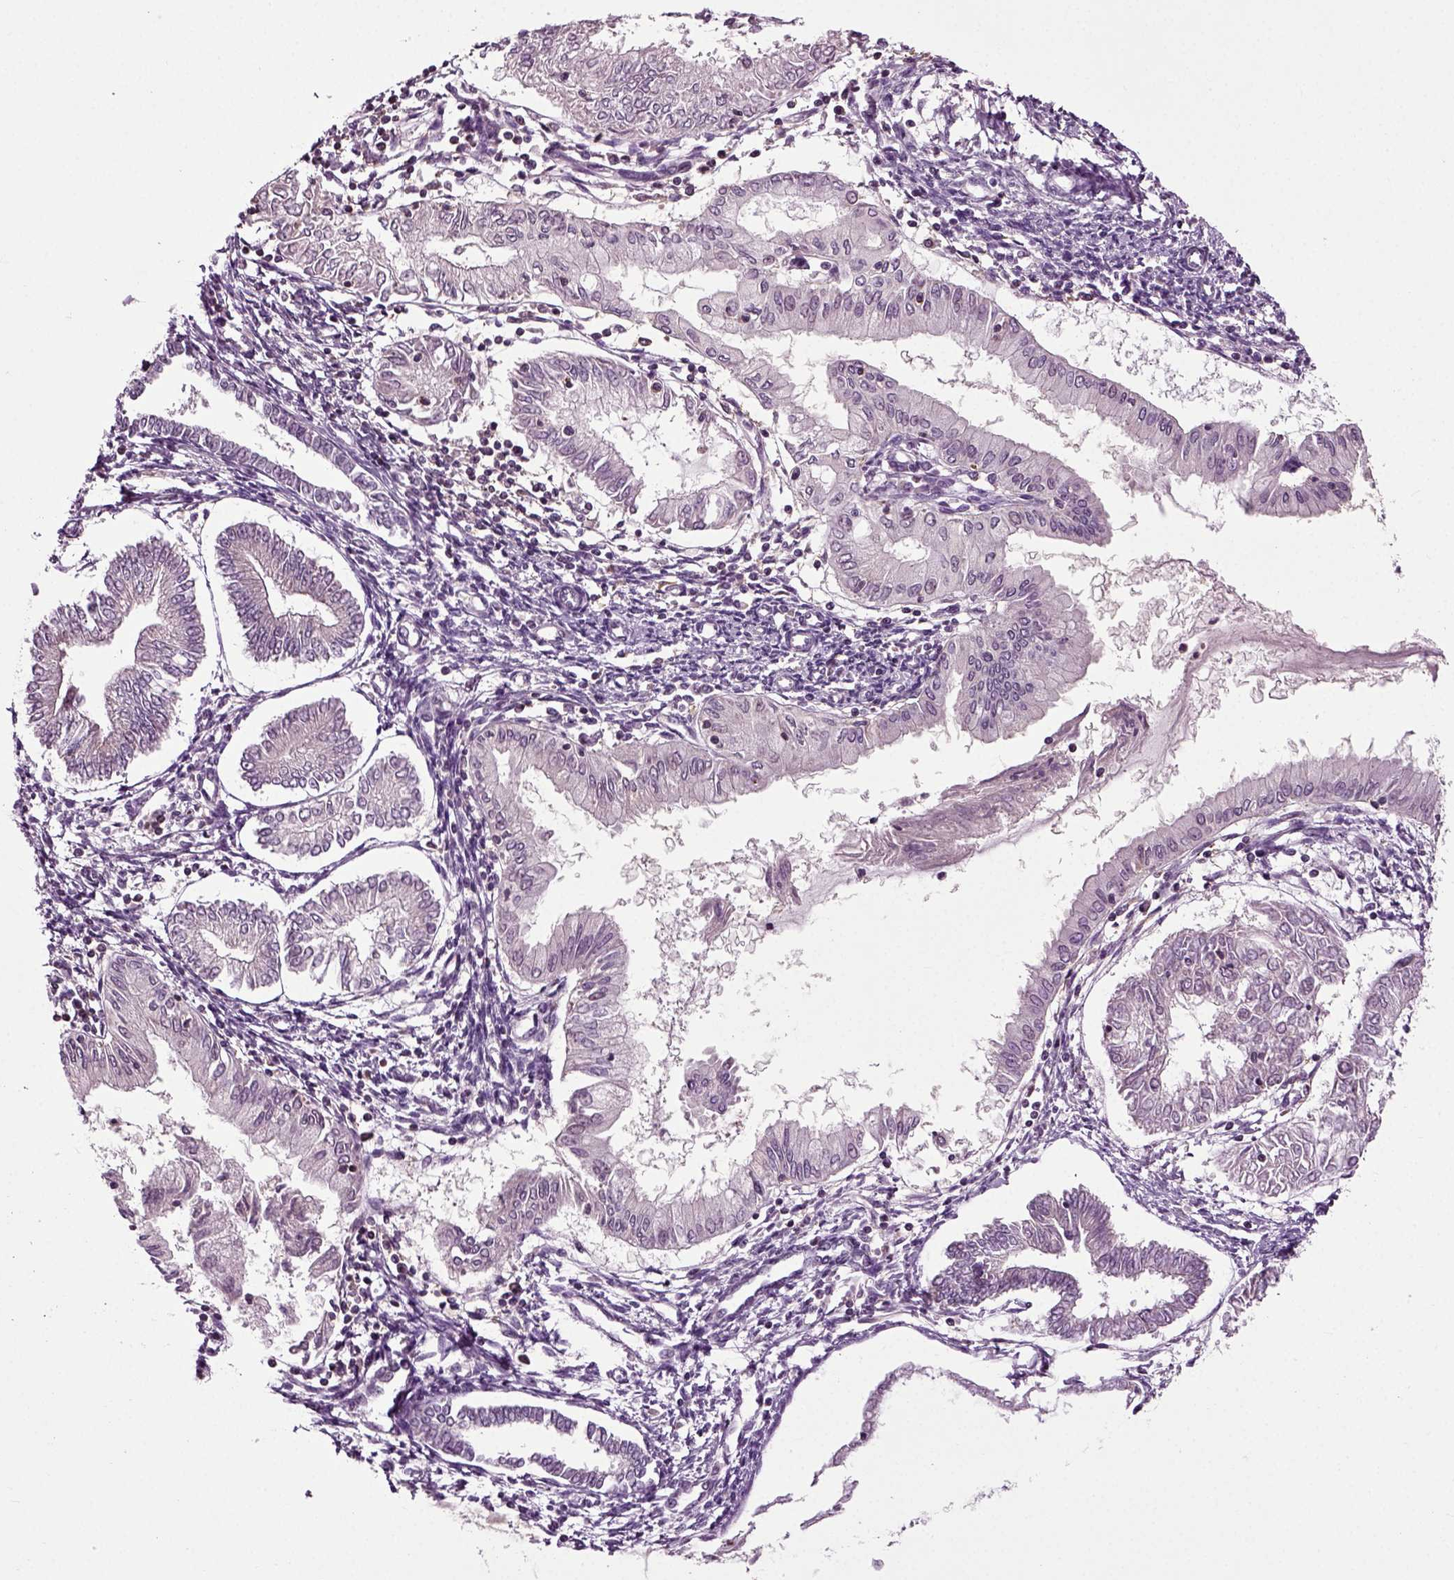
{"staining": {"intensity": "negative", "quantity": "none", "location": "none"}, "tissue": "endometrial cancer", "cell_type": "Tumor cells", "image_type": "cancer", "snomed": [{"axis": "morphology", "description": "Adenocarcinoma, NOS"}, {"axis": "topography", "description": "Endometrium"}], "caption": "DAB (3,3'-diaminobenzidine) immunohistochemical staining of endometrial cancer demonstrates no significant staining in tumor cells.", "gene": "KNSTRN", "patient": {"sex": "female", "age": 68}}